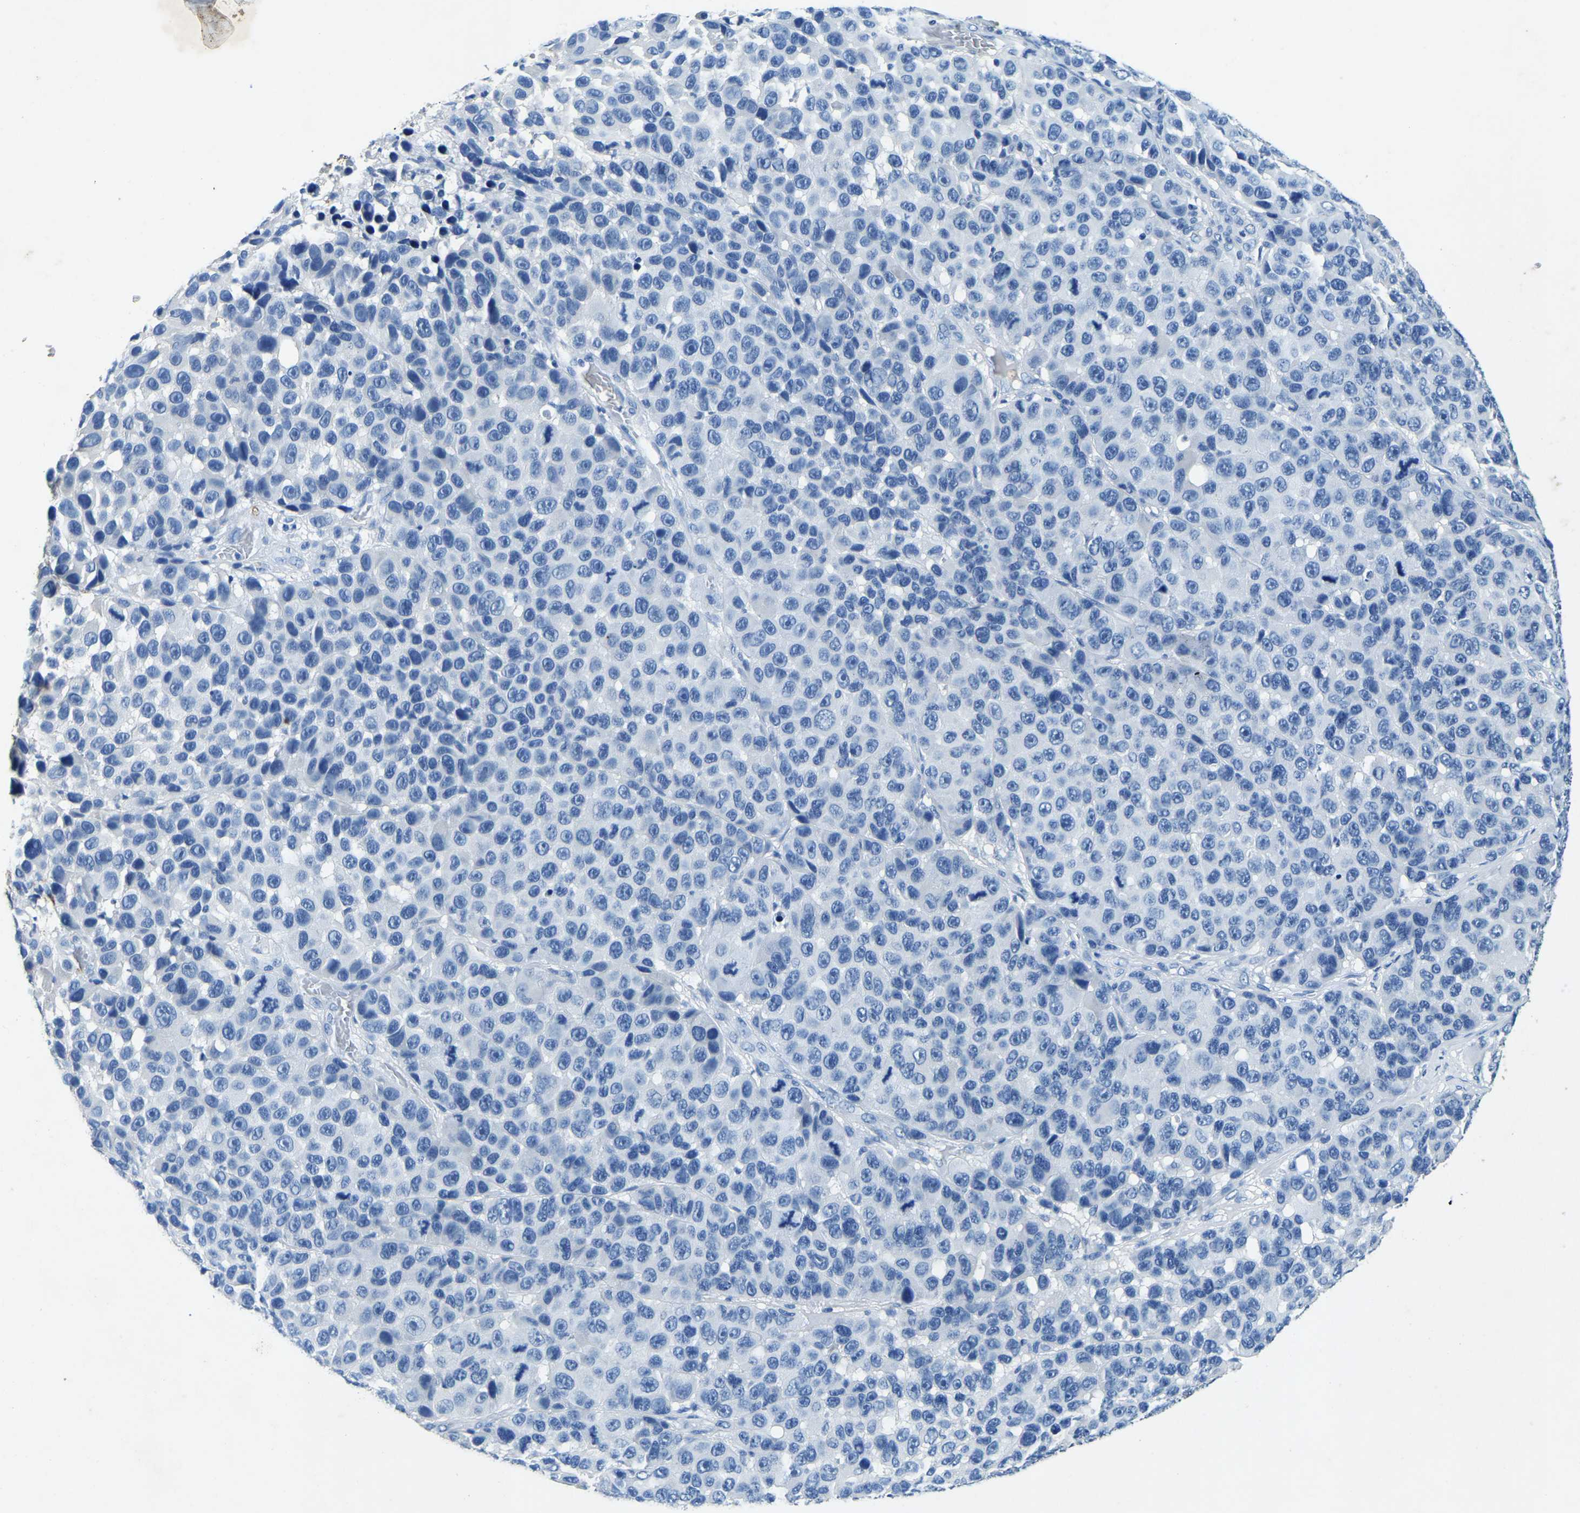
{"staining": {"intensity": "negative", "quantity": "none", "location": "none"}, "tissue": "melanoma", "cell_type": "Tumor cells", "image_type": "cancer", "snomed": [{"axis": "morphology", "description": "Malignant melanoma, NOS"}, {"axis": "topography", "description": "Skin"}], "caption": "A high-resolution image shows immunohistochemistry (IHC) staining of melanoma, which demonstrates no significant staining in tumor cells.", "gene": "UBN2", "patient": {"sex": "male", "age": 53}}